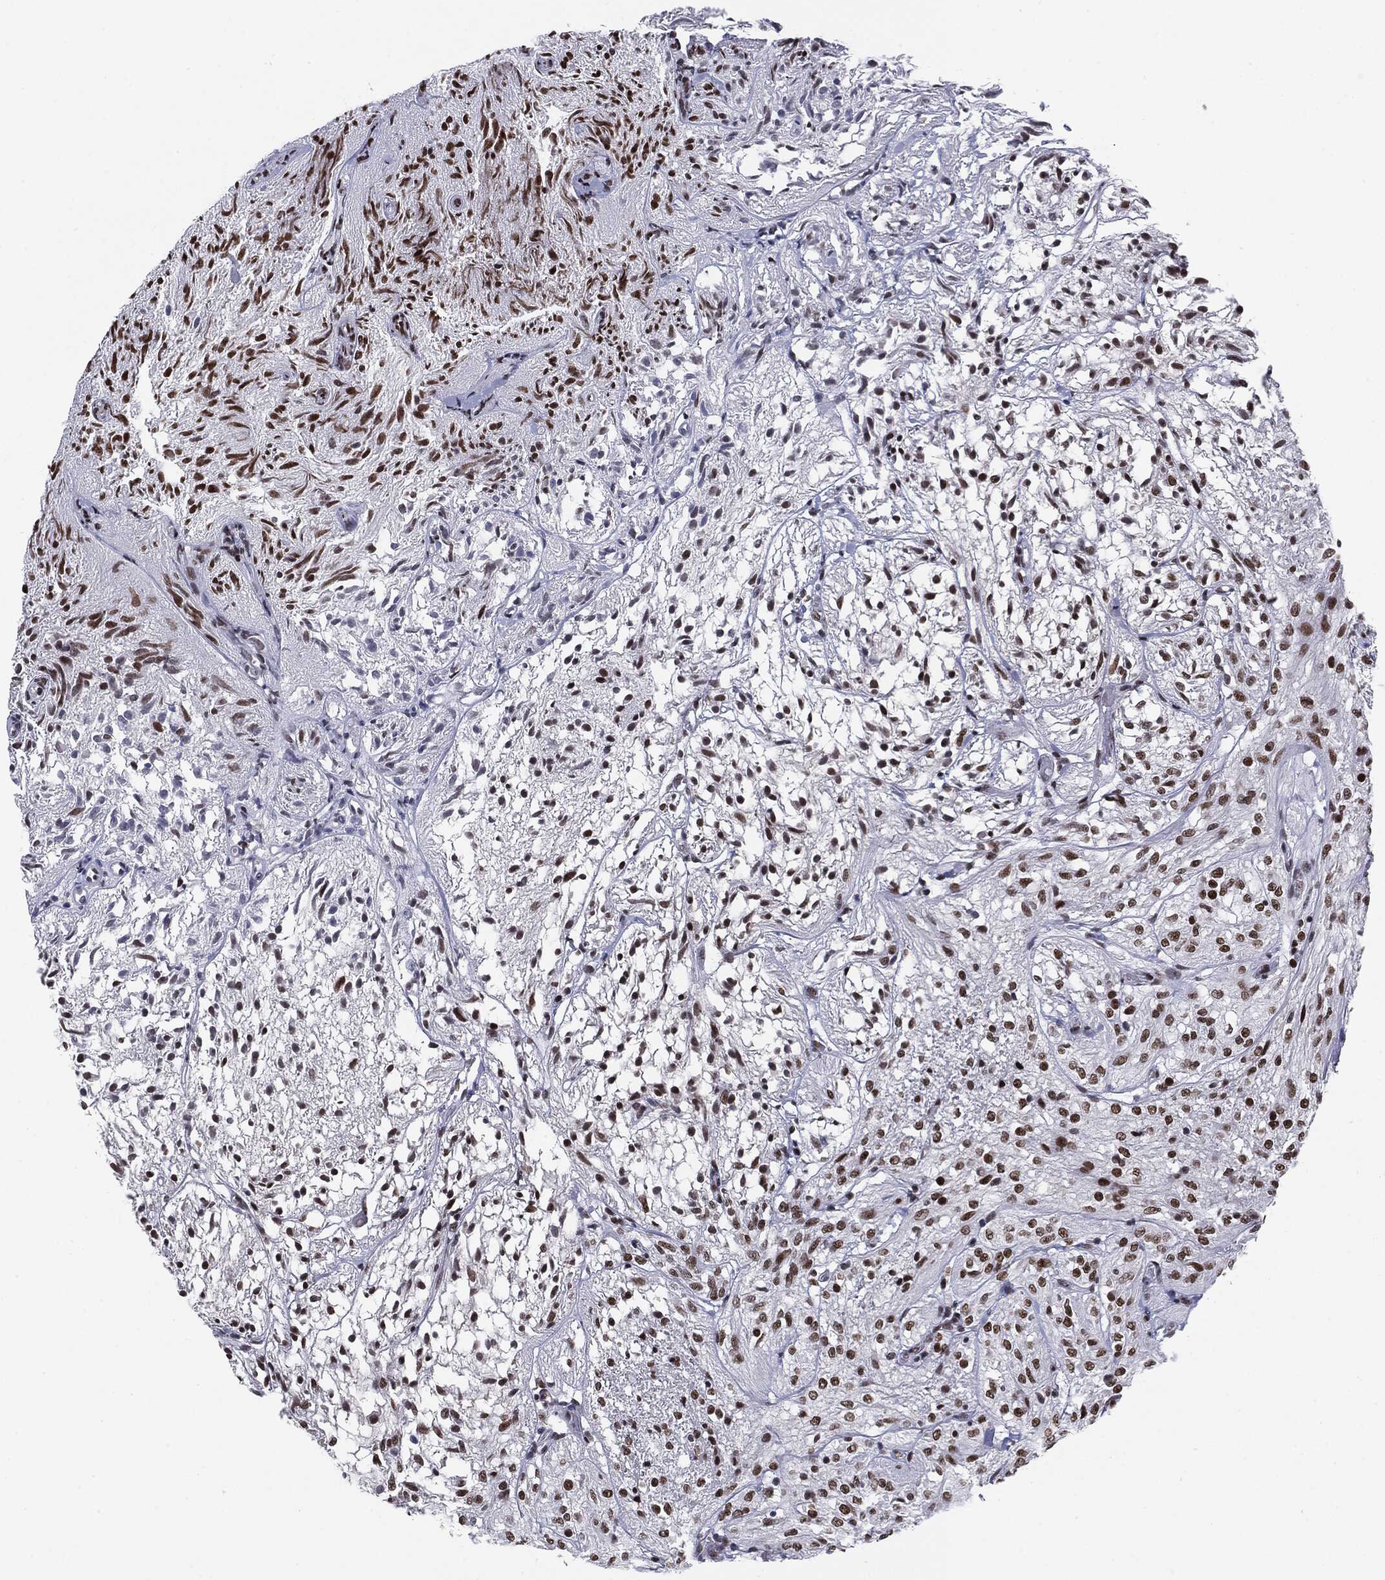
{"staining": {"intensity": "strong", "quantity": ">75%", "location": "nuclear"}, "tissue": "glioma", "cell_type": "Tumor cells", "image_type": "cancer", "snomed": [{"axis": "morphology", "description": "Glioma, malignant, Low grade"}, {"axis": "topography", "description": "Brain"}], "caption": "Glioma tissue demonstrates strong nuclear staining in approximately >75% of tumor cells, visualized by immunohistochemistry.", "gene": "MDC1", "patient": {"sex": "male", "age": 3}}